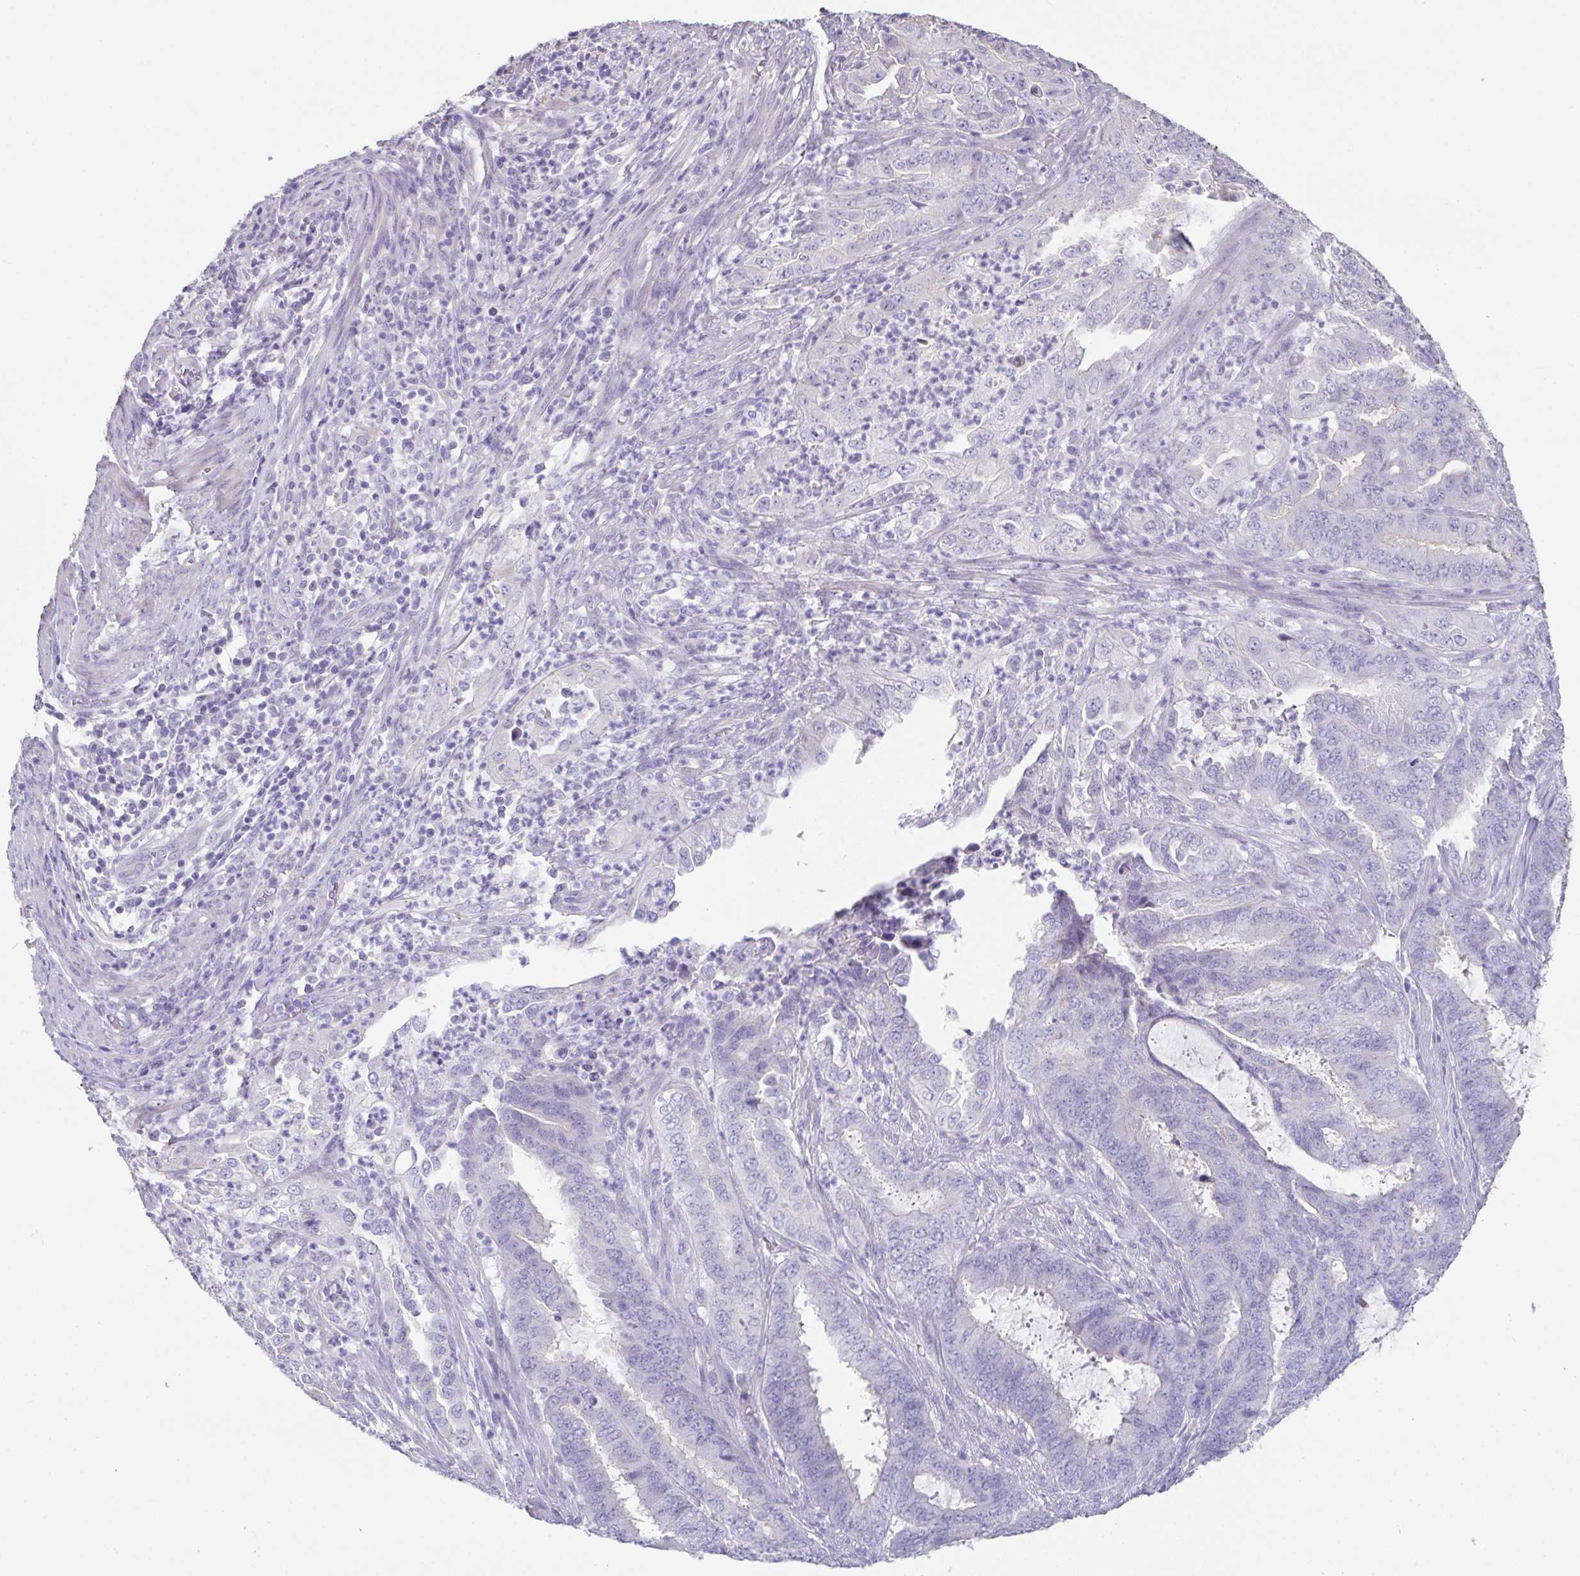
{"staining": {"intensity": "negative", "quantity": "none", "location": "none"}, "tissue": "endometrial cancer", "cell_type": "Tumor cells", "image_type": "cancer", "snomed": [{"axis": "morphology", "description": "Adenocarcinoma, NOS"}, {"axis": "topography", "description": "Endometrium"}], "caption": "Immunohistochemistry photomicrograph of human endometrial cancer stained for a protein (brown), which displays no expression in tumor cells.", "gene": "SLC44A4", "patient": {"sex": "female", "age": 51}}